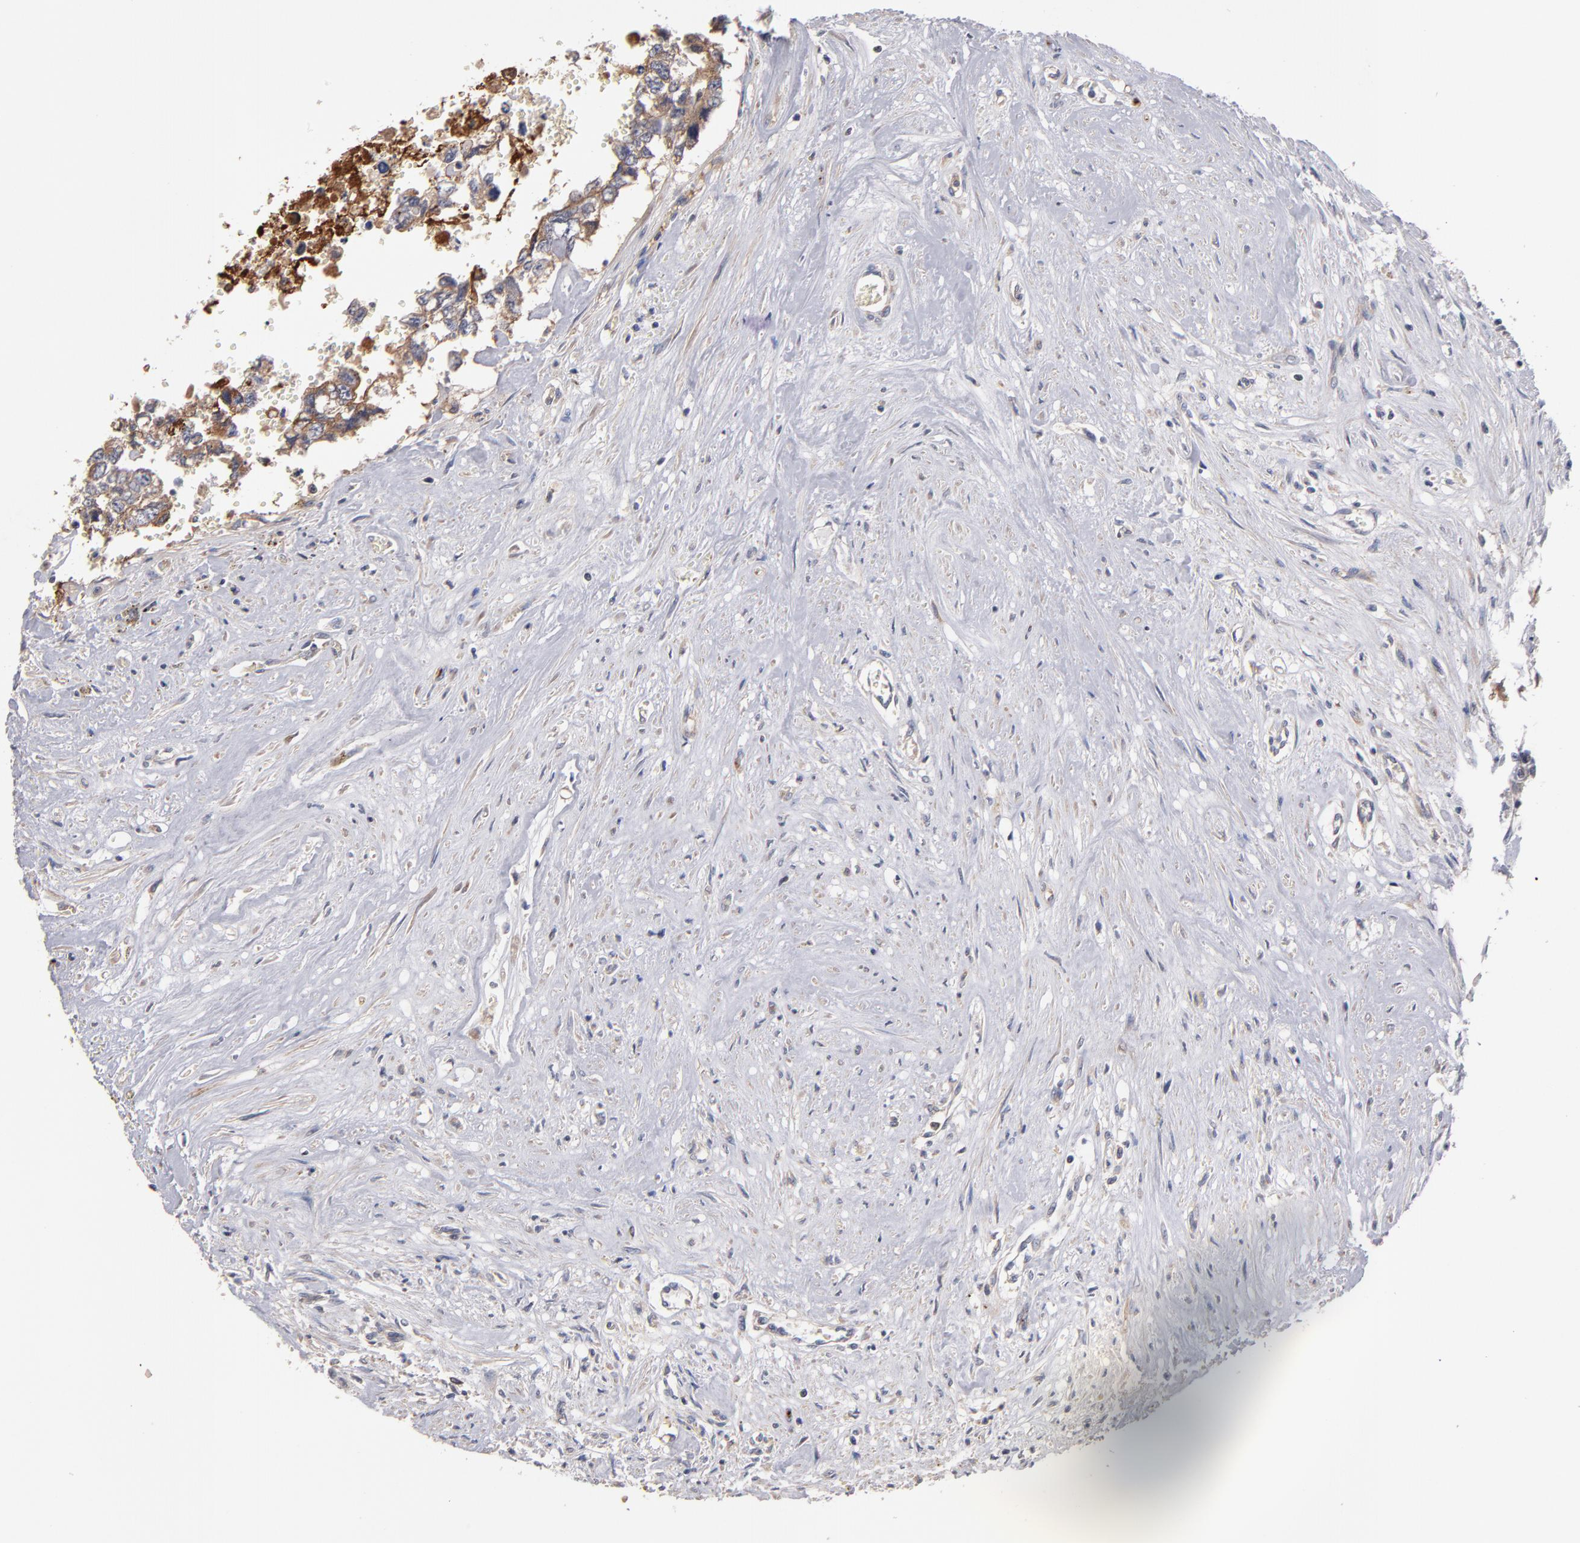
{"staining": {"intensity": "moderate", "quantity": ">75%", "location": "cytoplasmic/membranous"}, "tissue": "testis cancer", "cell_type": "Tumor cells", "image_type": "cancer", "snomed": [{"axis": "morphology", "description": "Carcinoma, Embryonal, NOS"}, {"axis": "topography", "description": "Testis"}], "caption": "Immunohistochemical staining of testis cancer reveals medium levels of moderate cytoplasmic/membranous protein expression in about >75% of tumor cells.", "gene": "DACT1", "patient": {"sex": "male", "age": 31}}